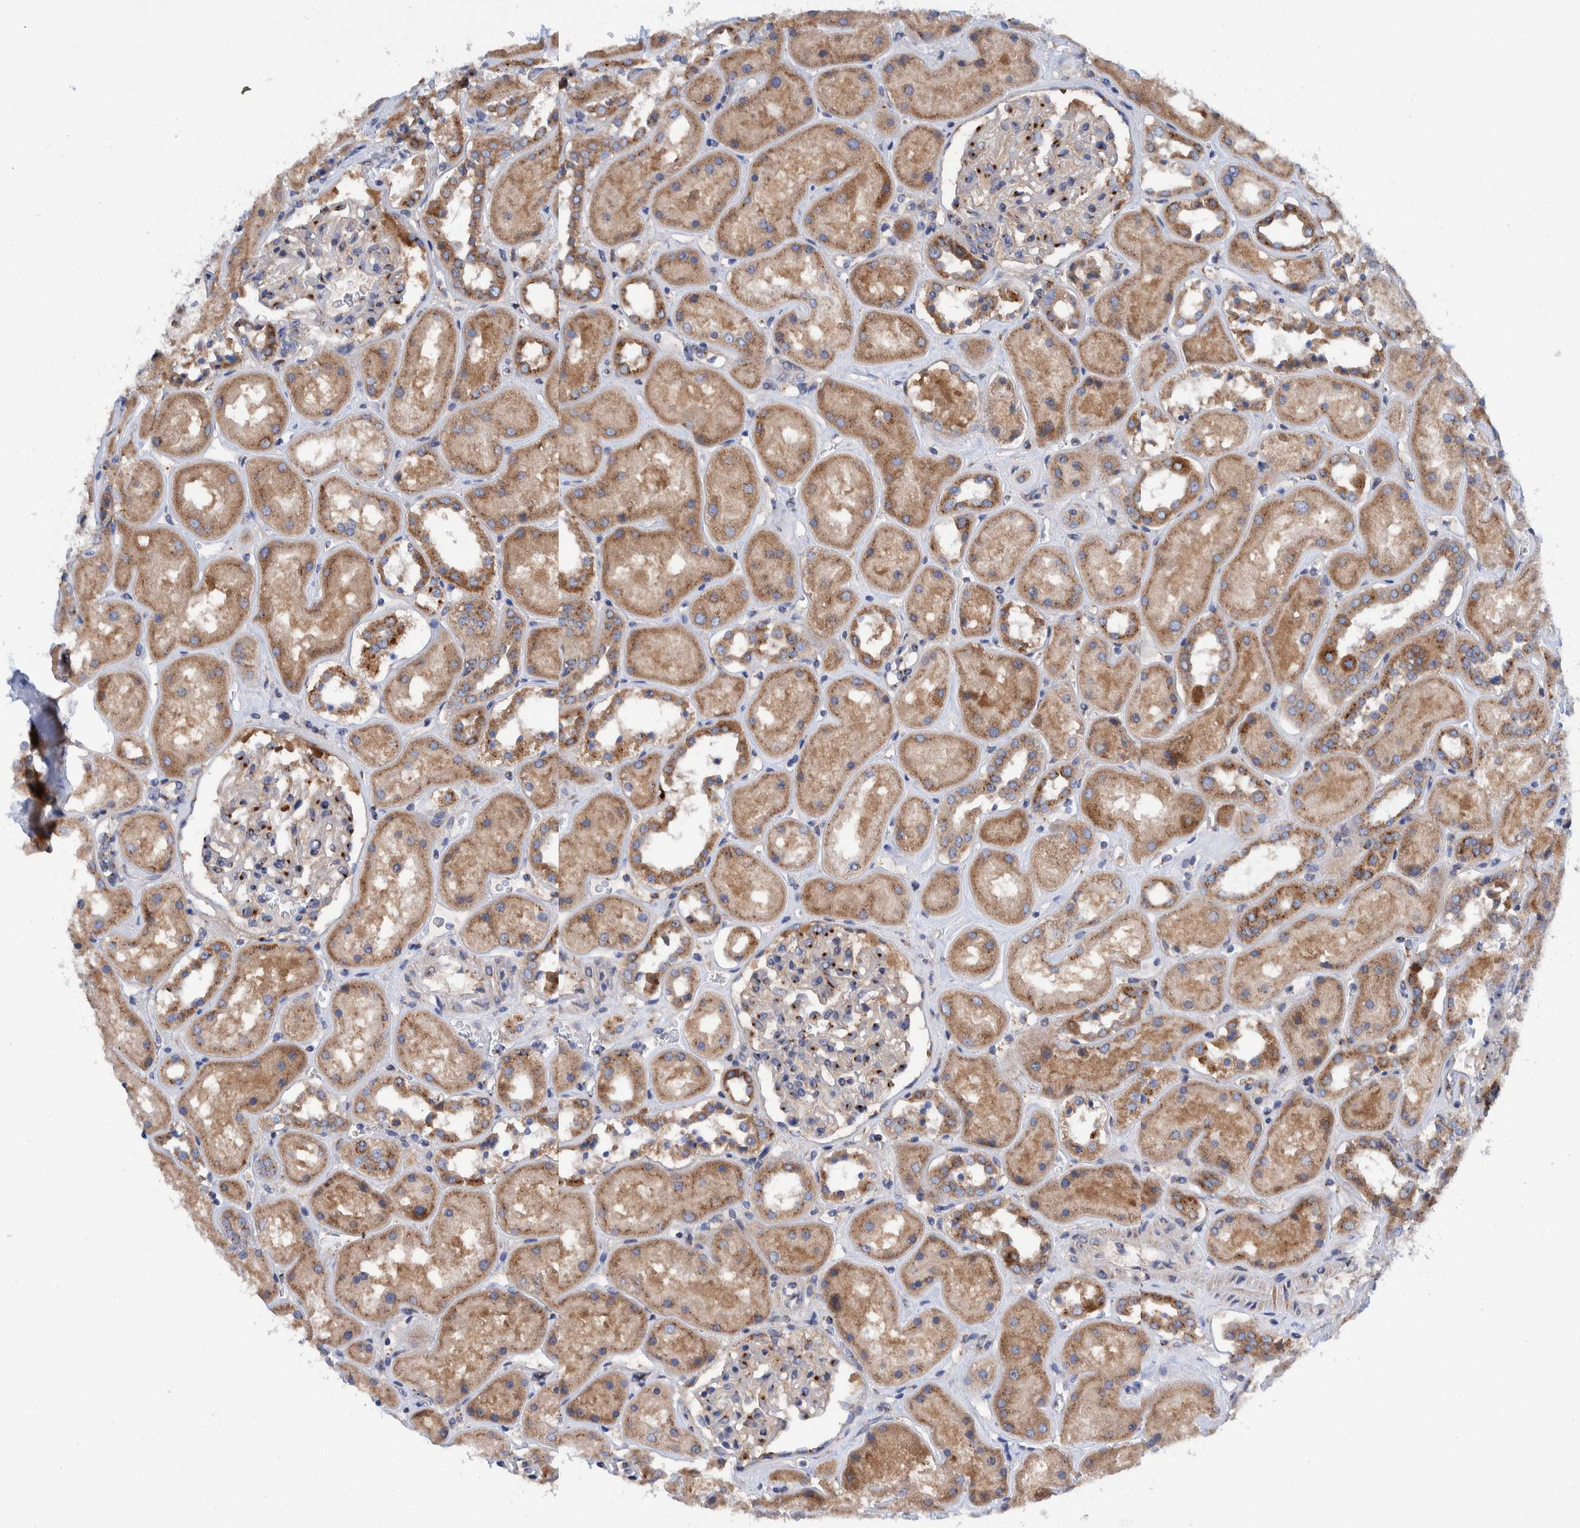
{"staining": {"intensity": "strong", "quantity": "<25%", "location": "cytoplasmic/membranous"}, "tissue": "kidney", "cell_type": "Cells in glomeruli", "image_type": "normal", "snomed": [{"axis": "morphology", "description": "Normal tissue, NOS"}, {"axis": "topography", "description": "Kidney"}], "caption": "Immunohistochemistry photomicrograph of unremarkable kidney: kidney stained using immunohistochemistry (IHC) reveals medium levels of strong protein expression localized specifically in the cytoplasmic/membranous of cells in glomeruli, appearing as a cytoplasmic/membranous brown color.", "gene": "TRIM58", "patient": {"sex": "male", "age": 70}}